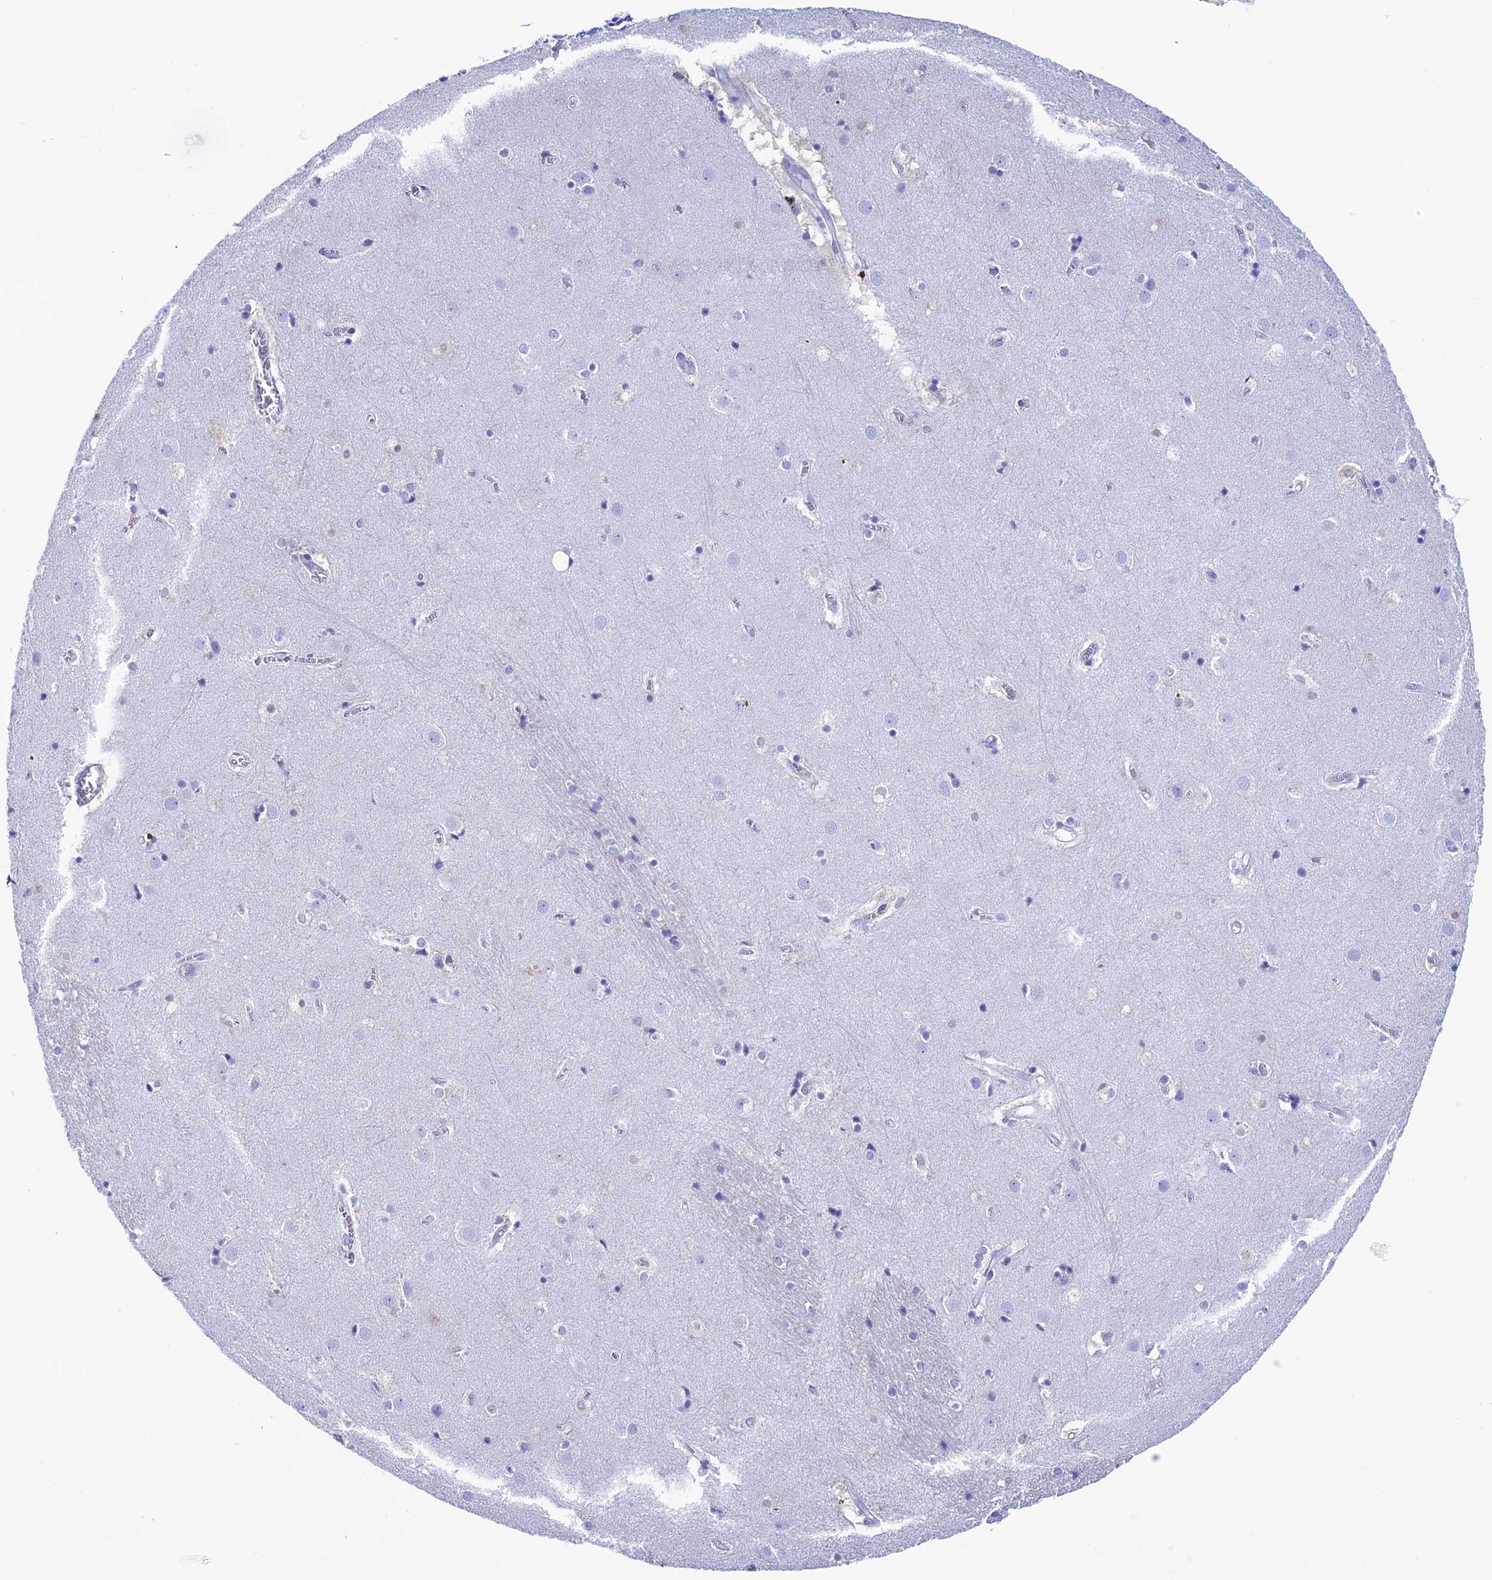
{"staining": {"intensity": "negative", "quantity": "none", "location": "none"}, "tissue": "caudate", "cell_type": "Glial cells", "image_type": "normal", "snomed": [{"axis": "morphology", "description": "Normal tissue, NOS"}, {"axis": "topography", "description": "Lateral ventricle wall"}], "caption": "This is an immunohistochemistry image of benign caudate. There is no positivity in glial cells.", "gene": "KCNK17", "patient": {"sex": "male", "age": 70}}